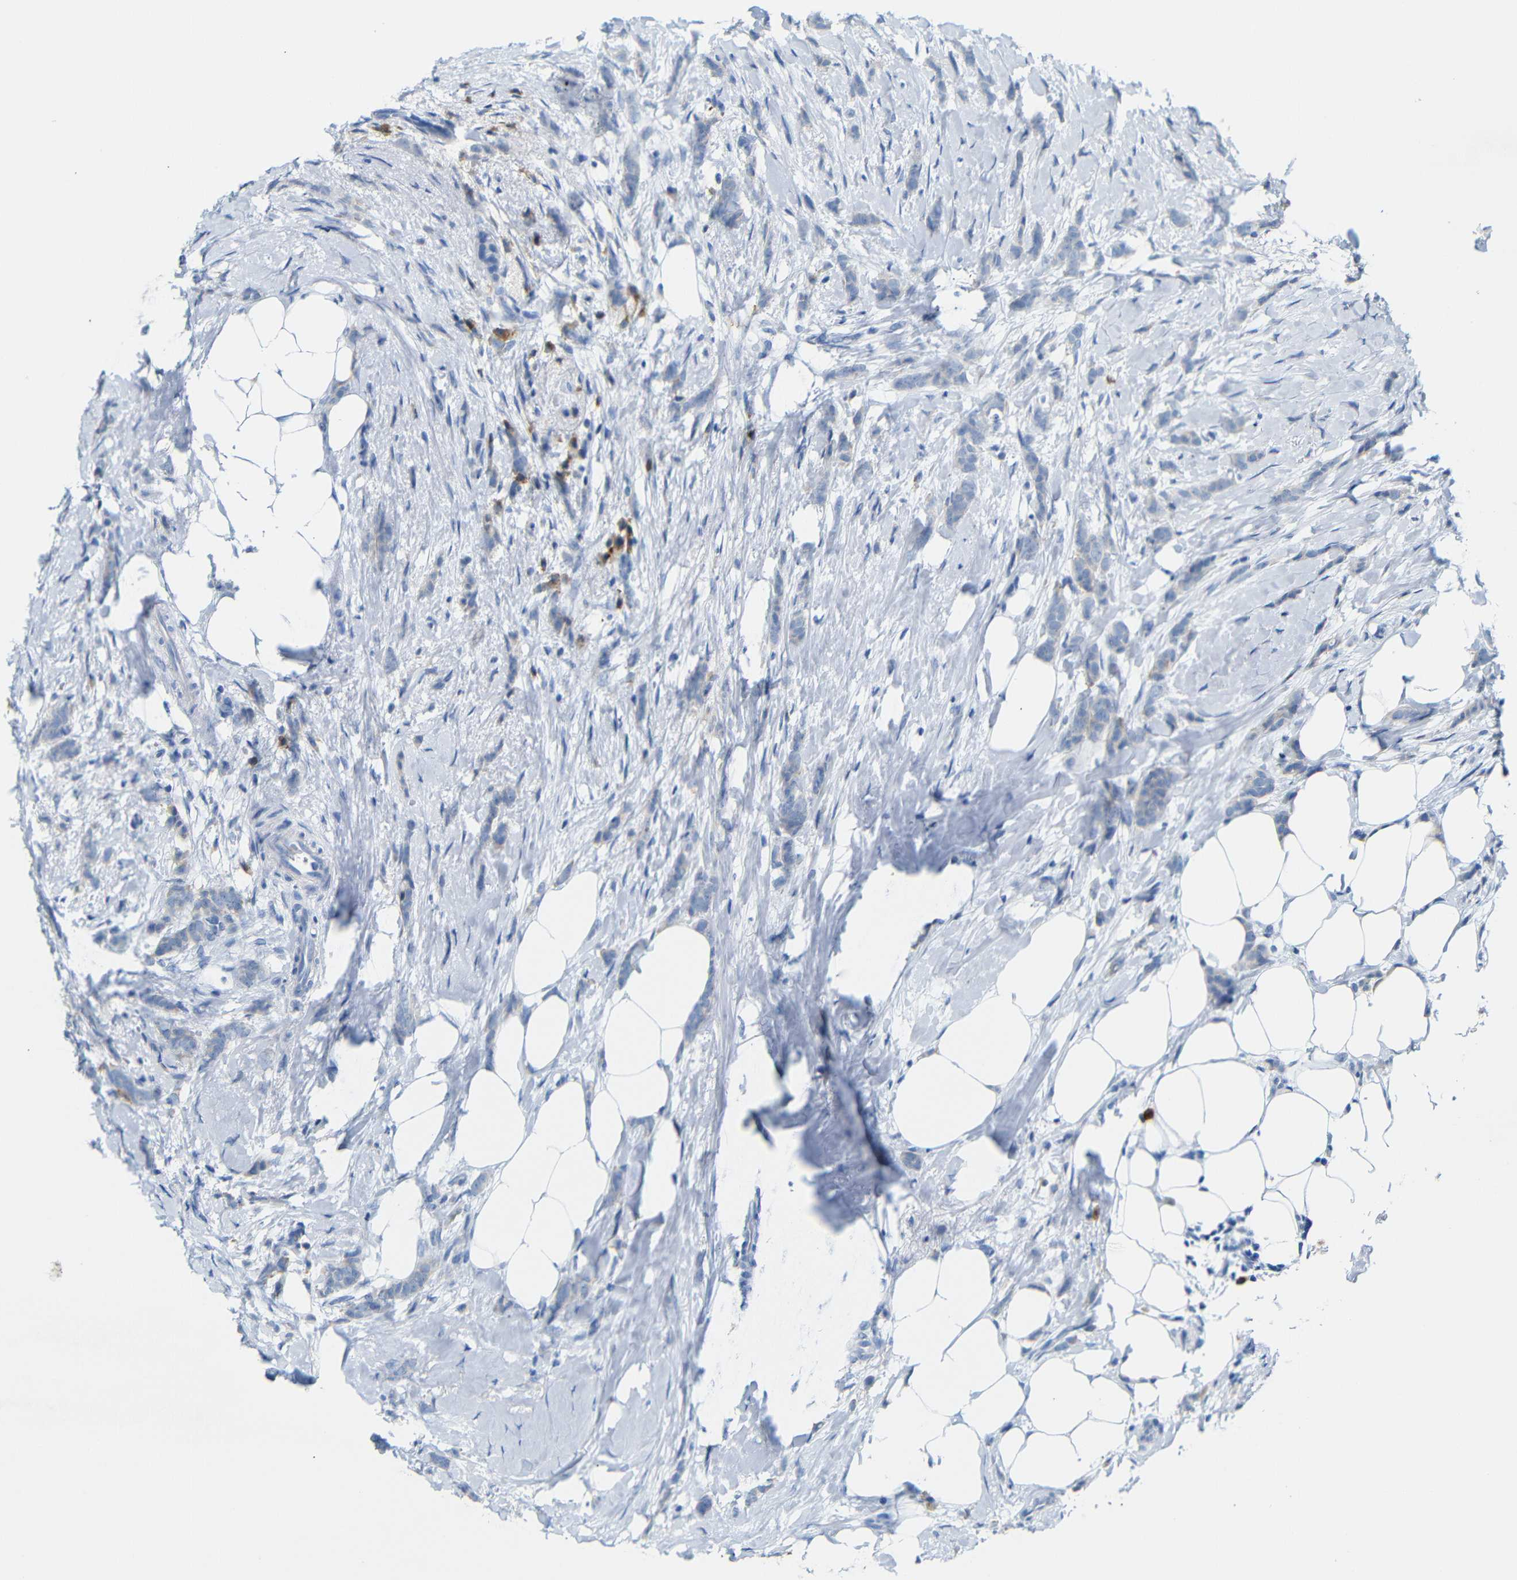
{"staining": {"intensity": "negative", "quantity": "none", "location": "none"}, "tissue": "breast cancer", "cell_type": "Tumor cells", "image_type": "cancer", "snomed": [{"axis": "morphology", "description": "Lobular carcinoma, in situ"}, {"axis": "morphology", "description": "Lobular carcinoma"}, {"axis": "topography", "description": "Breast"}], "caption": "A histopathology image of human lobular carcinoma in situ (breast) is negative for staining in tumor cells.", "gene": "FCRL1", "patient": {"sex": "female", "age": 41}}